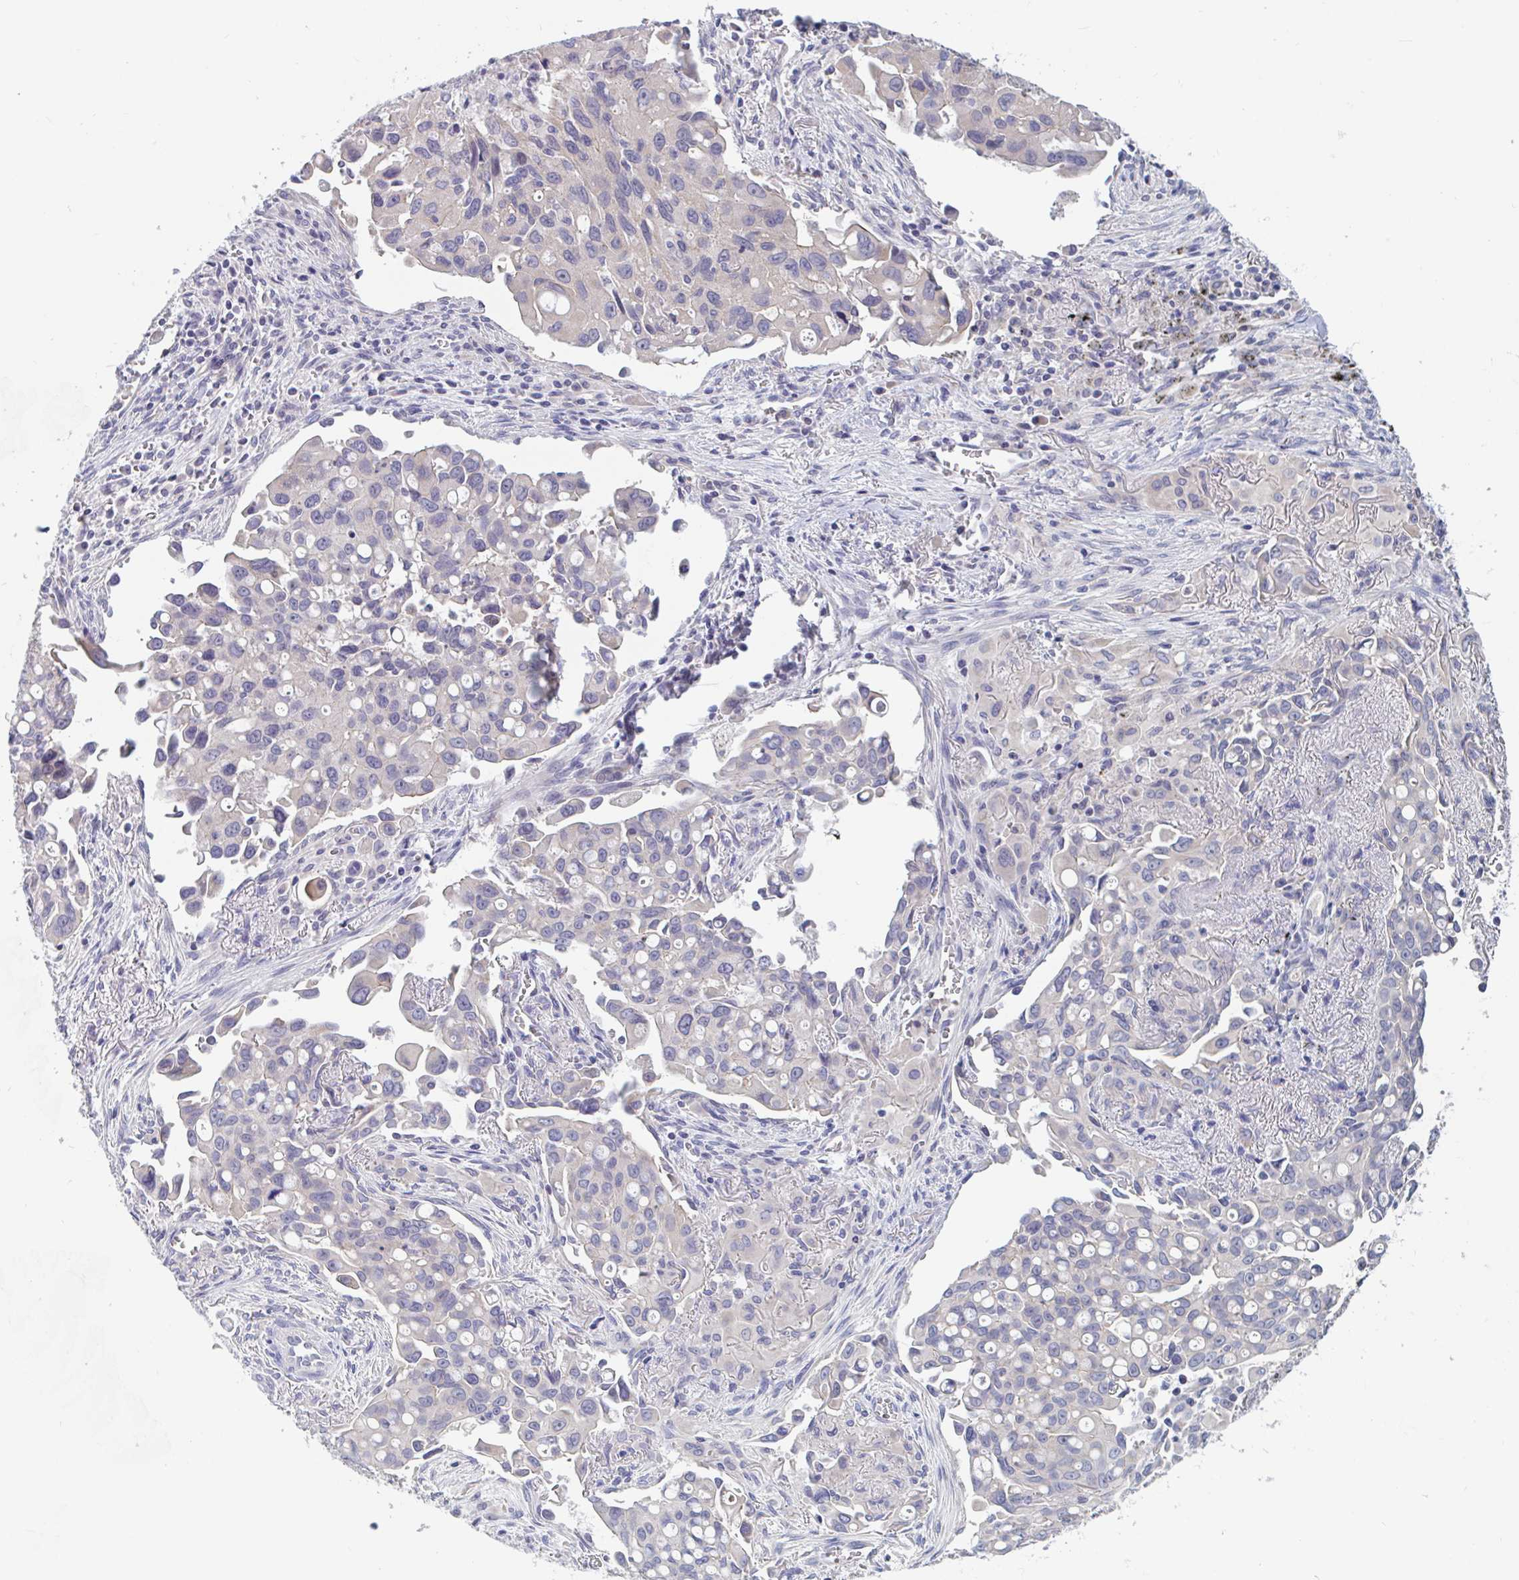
{"staining": {"intensity": "negative", "quantity": "none", "location": "none"}, "tissue": "lung cancer", "cell_type": "Tumor cells", "image_type": "cancer", "snomed": [{"axis": "morphology", "description": "Adenocarcinoma, NOS"}, {"axis": "topography", "description": "Lung"}], "caption": "Human lung cancer stained for a protein using immunohistochemistry demonstrates no expression in tumor cells.", "gene": "UNKL", "patient": {"sex": "male", "age": 68}}